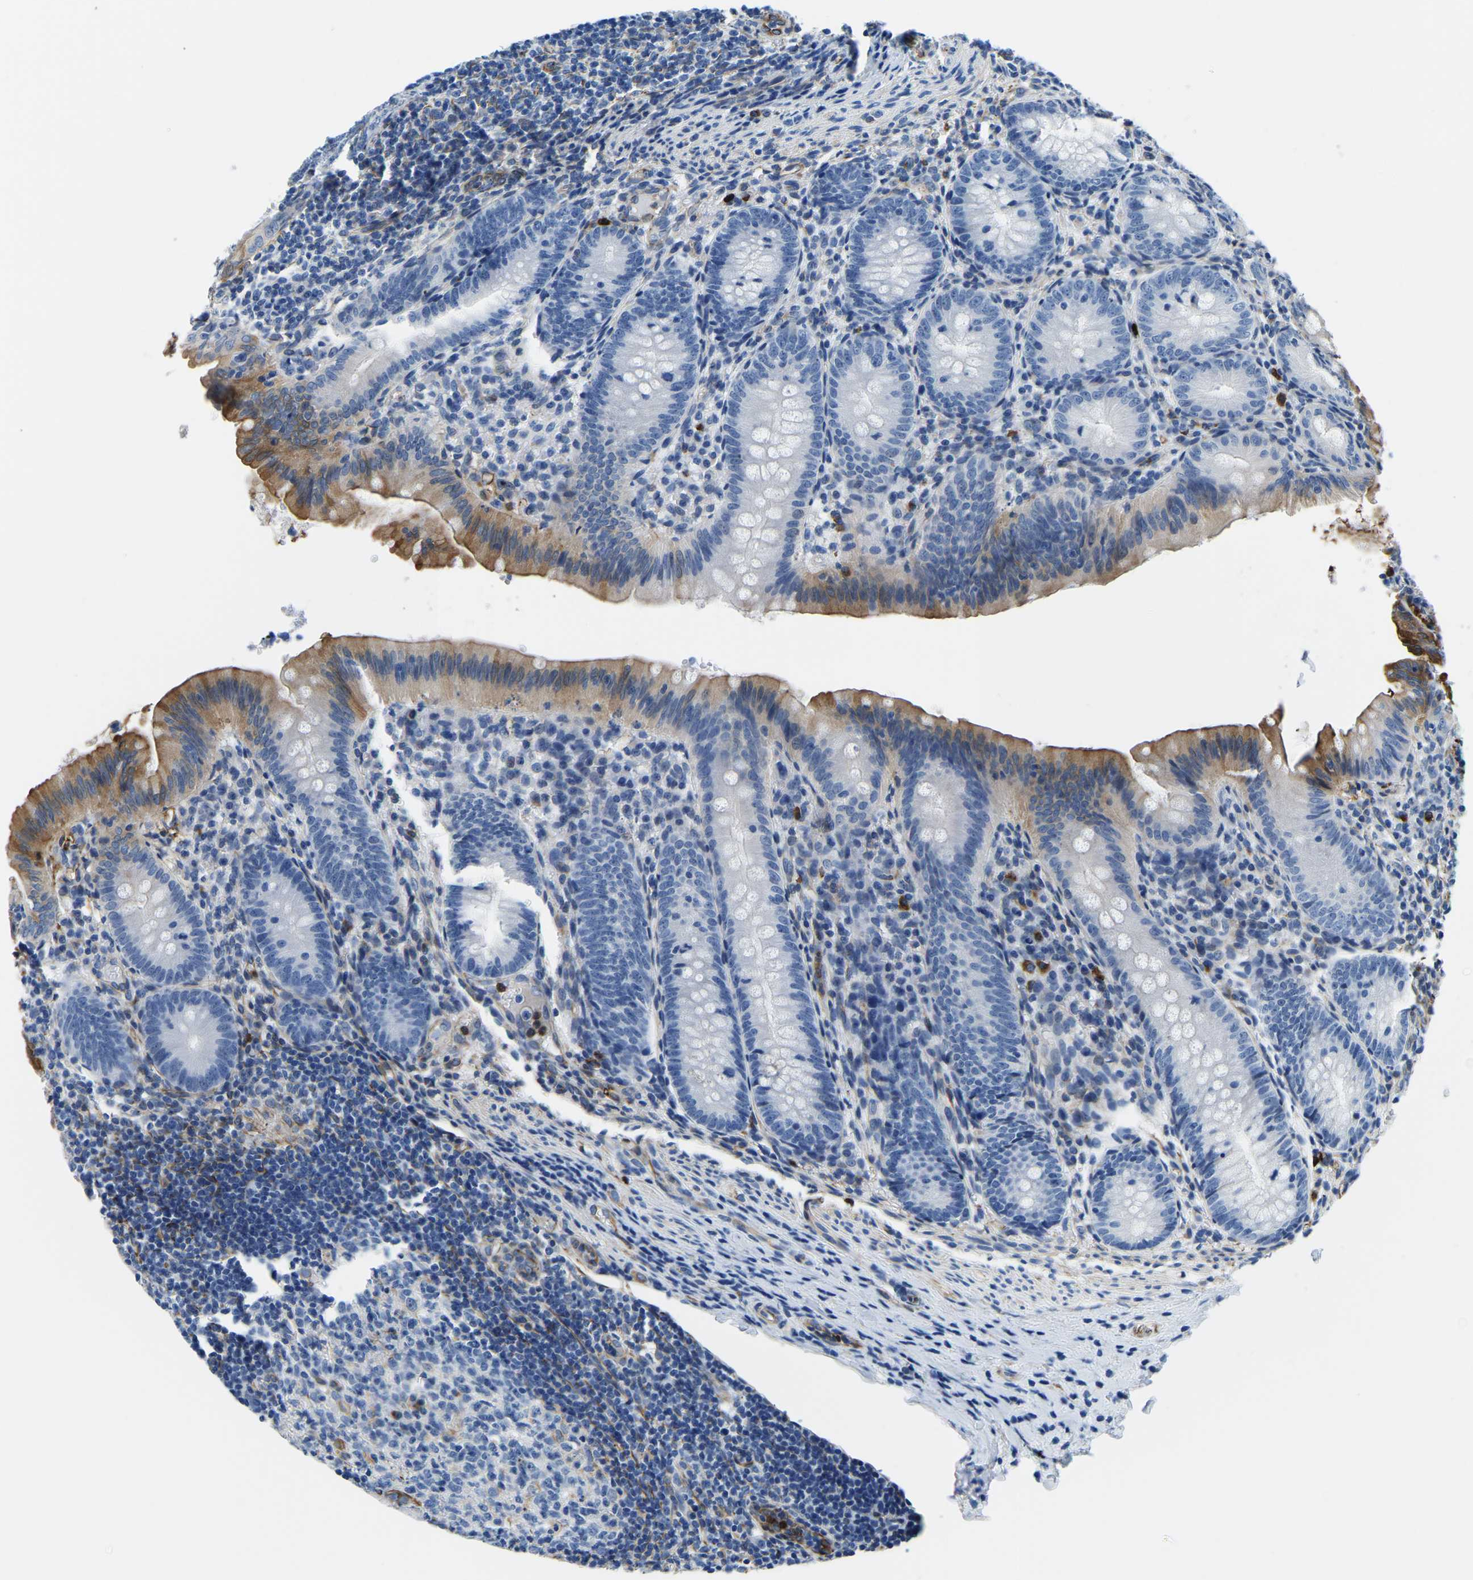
{"staining": {"intensity": "moderate", "quantity": "<25%", "location": "cytoplasmic/membranous"}, "tissue": "appendix", "cell_type": "Glandular cells", "image_type": "normal", "snomed": [{"axis": "morphology", "description": "Normal tissue, NOS"}, {"axis": "topography", "description": "Appendix"}], "caption": "Immunohistochemical staining of unremarkable appendix displays low levels of moderate cytoplasmic/membranous staining in about <25% of glandular cells.", "gene": "MS4A3", "patient": {"sex": "male", "age": 1}}